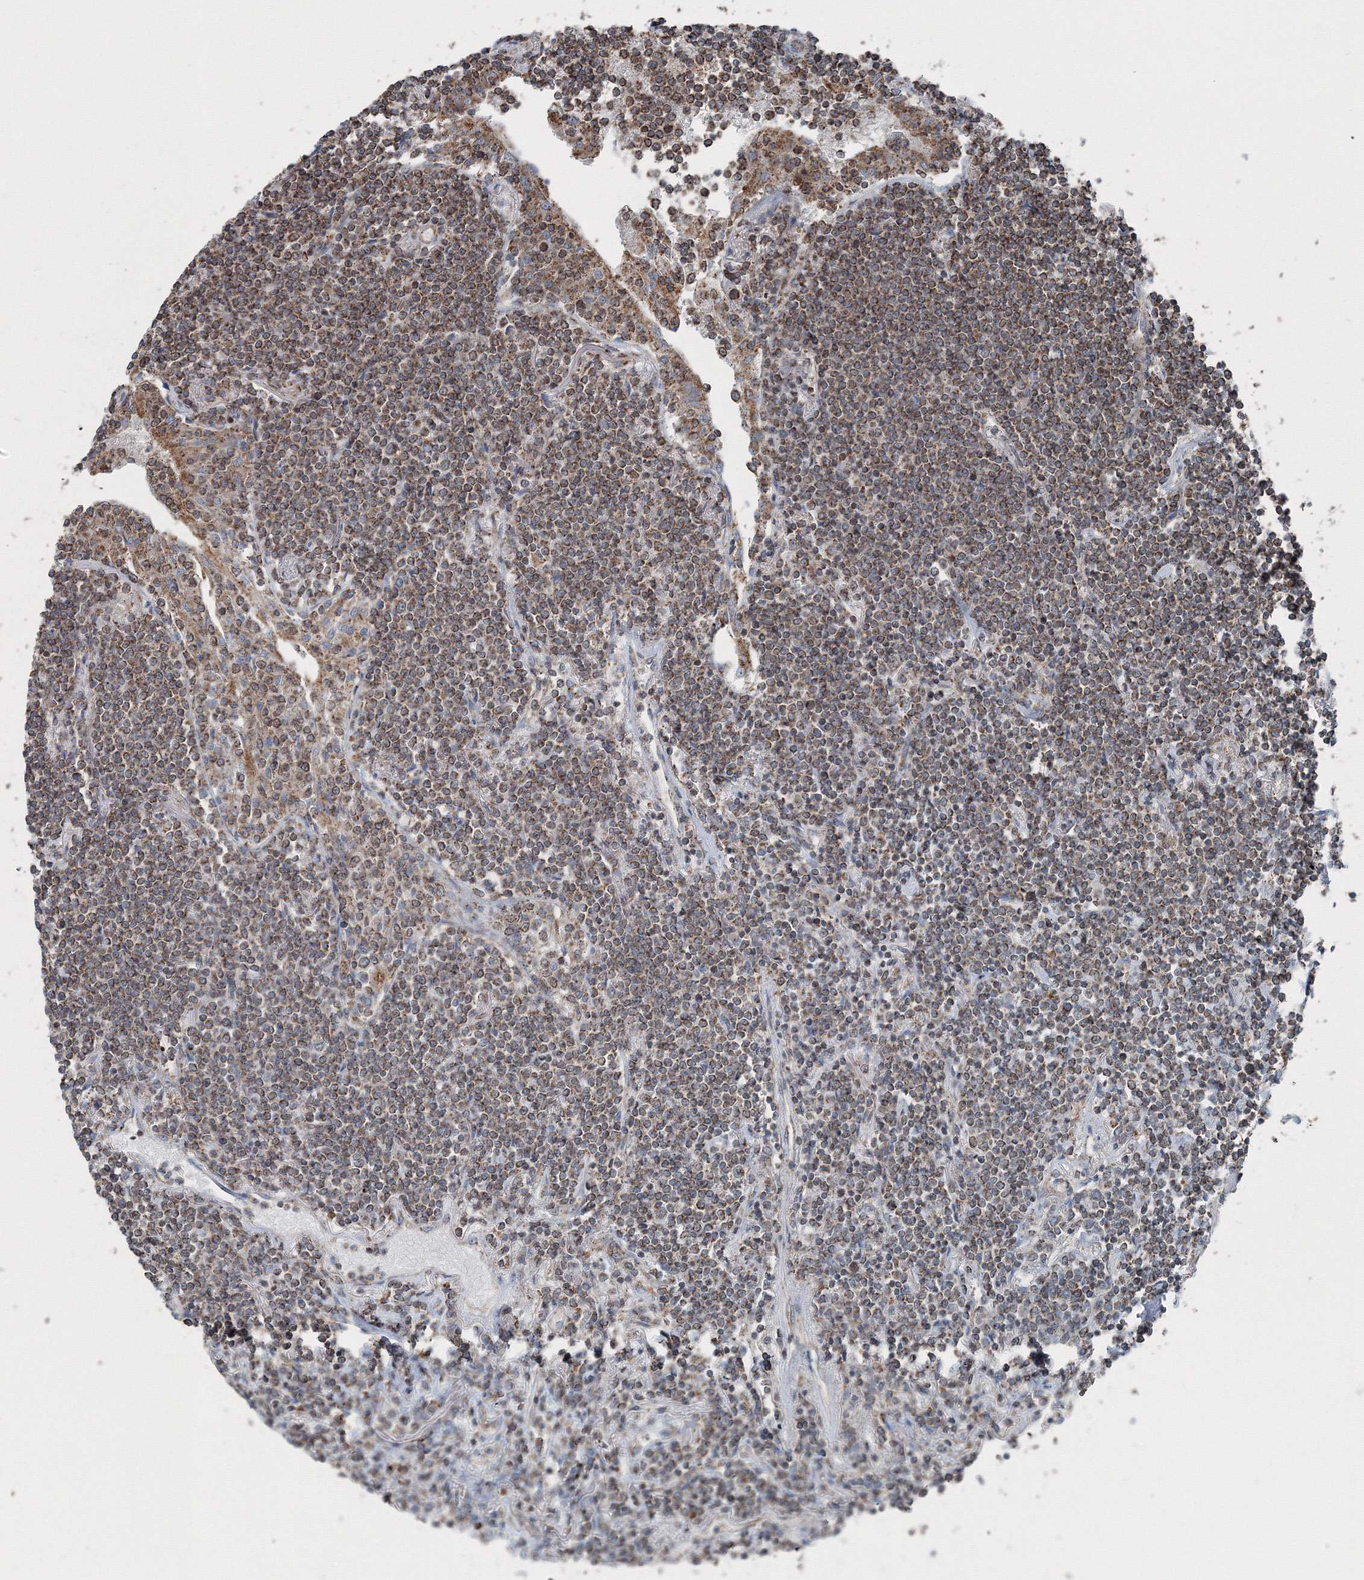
{"staining": {"intensity": "moderate", "quantity": ">75%", "location": "cytoplasmic/membranous"}, "tissue": "lymphoma", "cell_type": "Tumor cells", "image_type": "cancer", "snomed": [{"axis": "morphology", "description": "Malignant lymphoma, non-Hodgkin's type, Low grade"}, {"axis": "topography", "description": "Lung"}], "caption": "Immunohistochemical staining of human low-grade malignant lymphoma, non-Hodgkin's type displays medium levels of moderate cytoplasmic/membranous protein expression in about >75% of tumor cells.", "gene": "AASDH", "patient": {"sex": "female", "age": 71}}